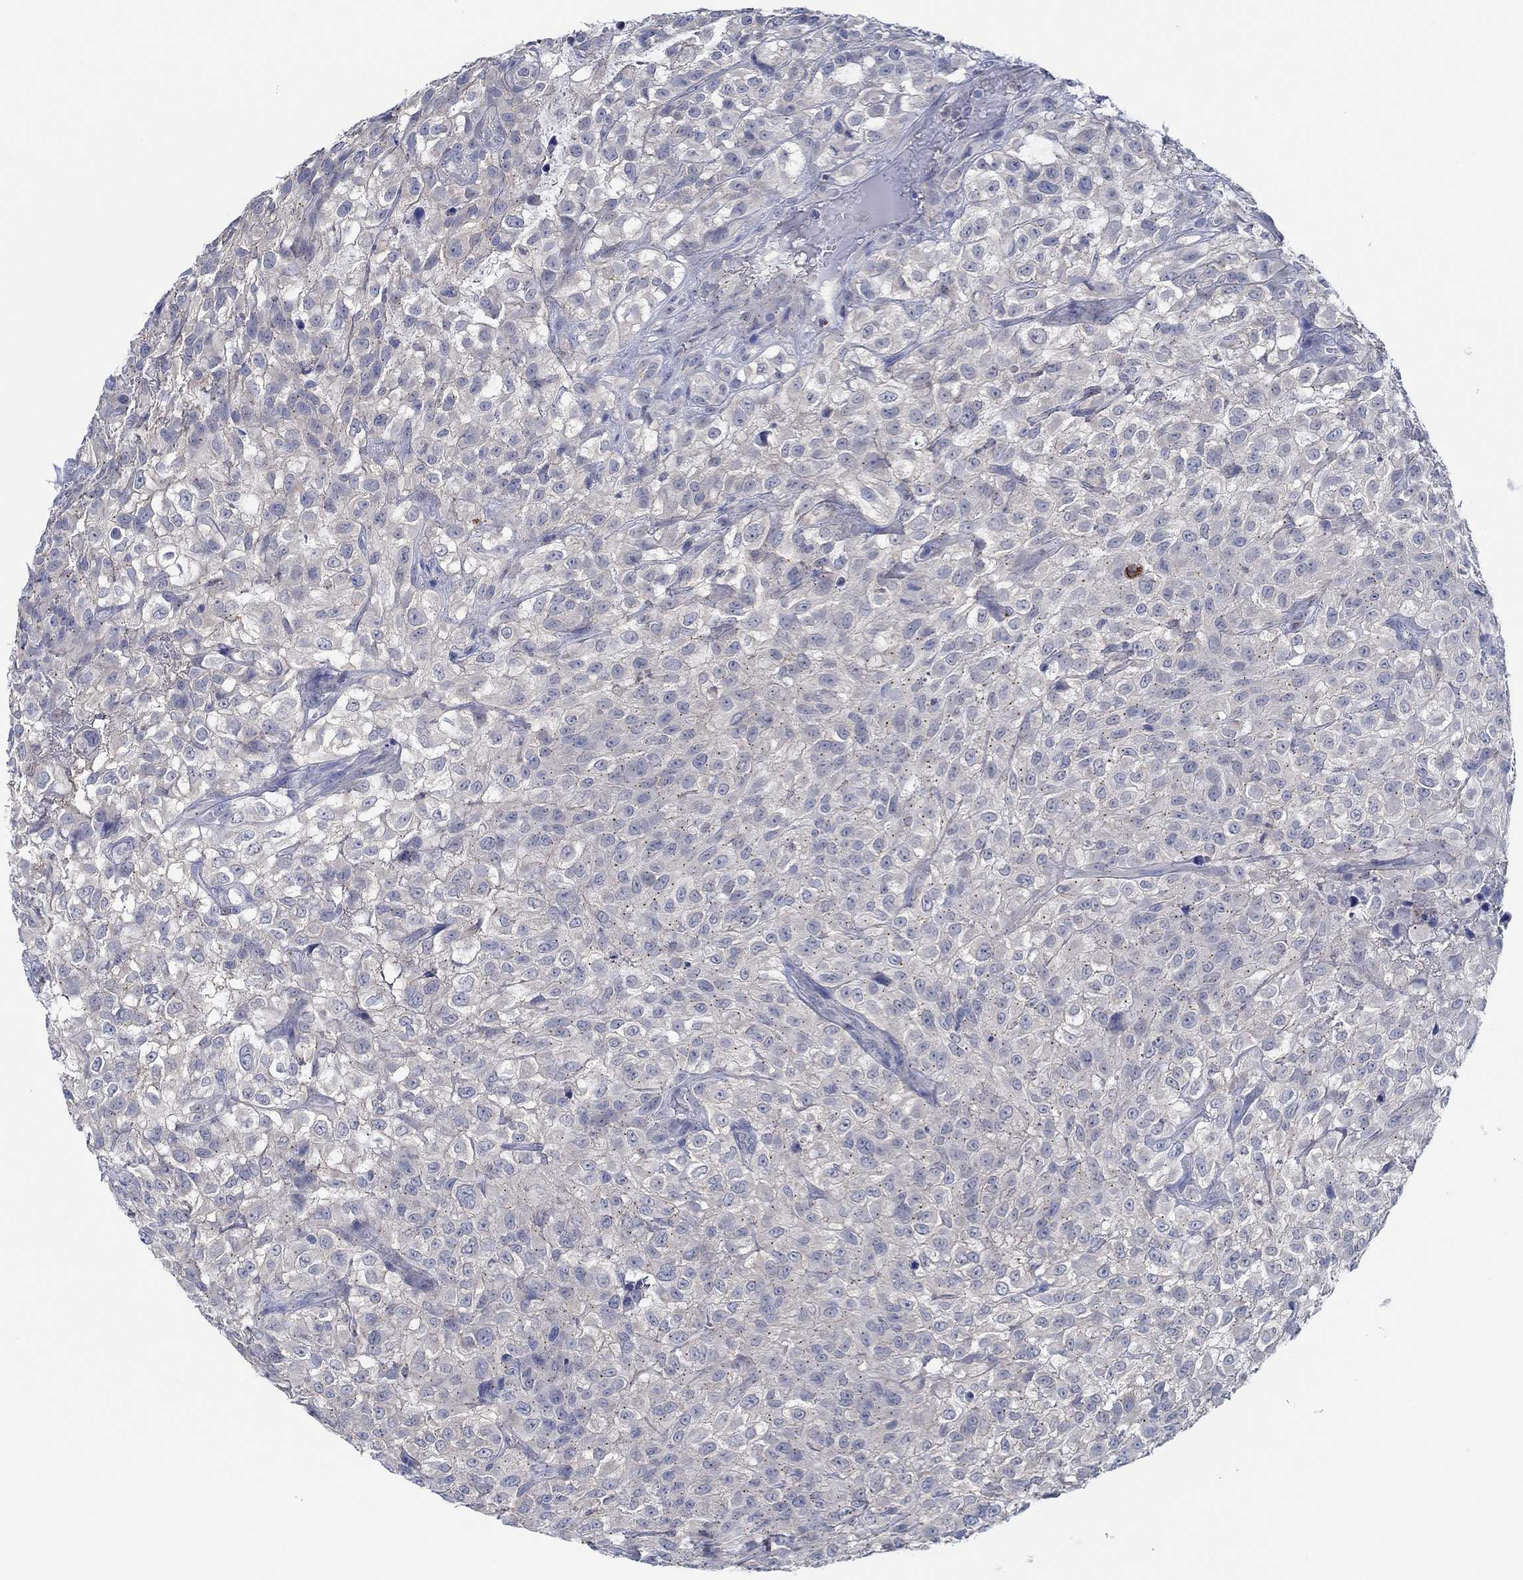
{"staining": {"intensity": "negative", "quantity": "none", "location": "none"}, "tissue": "urothelial cancer", "cell_type": "Tumor cells", "image_type": "cancer", "snomed": [{"axis": "morphology", "description": "Urothelial carcinoma, High grade"}, {"axis": "topography", "description": "Urinary bladder"}], "caption": "DAB immunohistochemical staining of urothelial cancer reveals no significant expression in tumor cells. Nuclei are stained in blue.", "gene": "CPM", "patient": {"sex": "male", "age": 56}}